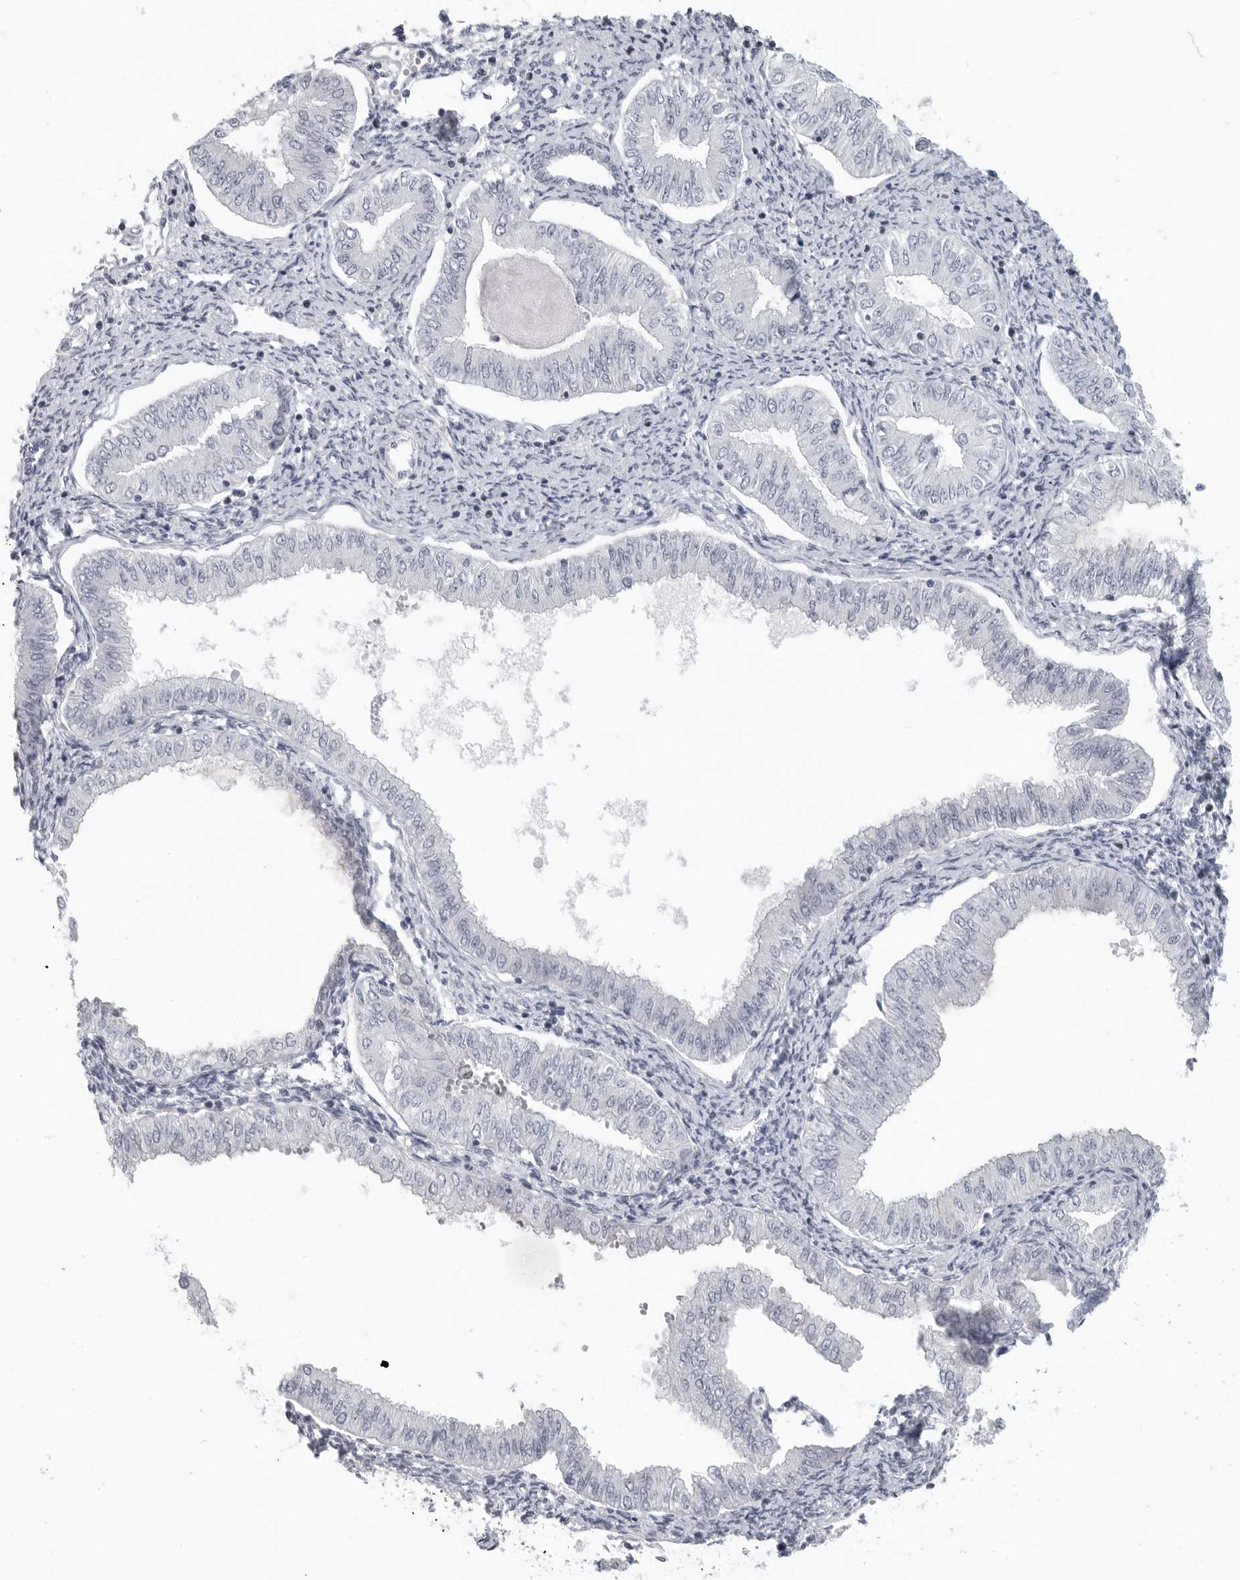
{"staining": {"intensity": "negative", "quantity": "none", "location": "none"}, "tissue": "endometrial cancer", "cell_type": "Tumor cells", "image_type": "cancer", "snomed": [{"axis": "morphology", "description": "Normal tissue, NOS"}, {"axis": "morphology", "description": "Adenocarcinoma, NOS"}, {"axis": "topography", "description": "Endometrium"}], "caption": "High magnification brightfield microscopy of endometrial adenocarcinoma stained with DAB (3,3'-diaminobenzidine) (brown) and counterstained with hematoxylin (blue): tumor cells show no significant expression. (Immunohistochemistry, brightfield microscopy, high magnification).", "gene": "SATB2", "patient": {"sex": "female", "age": 53}}